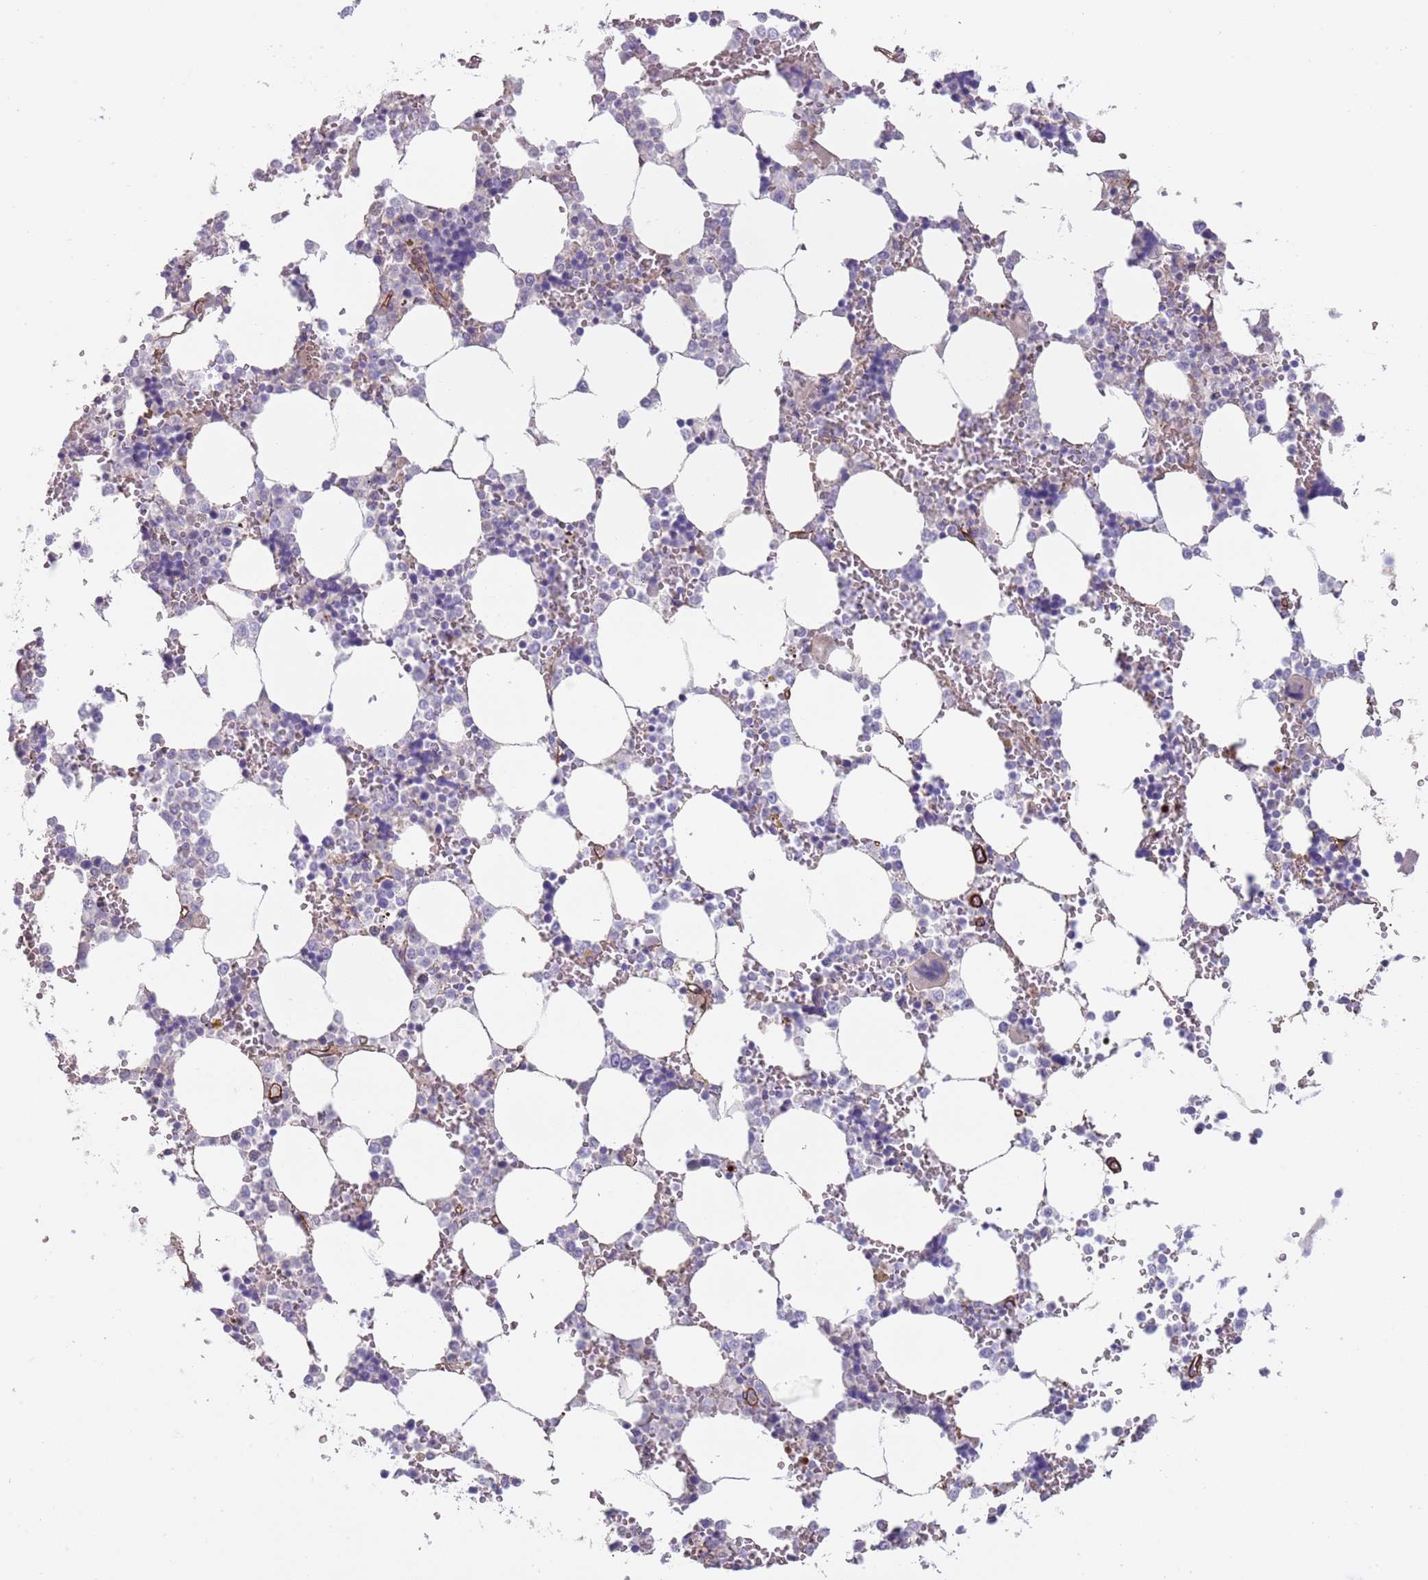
{"staining": {"intensity": "negative", "quantity": "none", "location": "none"}, "tissue": "bone marrow", "cell_type": "Hematopoietic cells", "image_type": "normal", "snomed": [{"axis": "morphology", "description": "Normal tissue, NOS"}, {"axis": "topography", "description": "Bone marrow"}], "caption": "Human bone marrow stained for a protein using IHC displays no staining in hematopoietic cells.", "gene": "TINAGL1", "patient": {"sex": "male", "age": 64}}